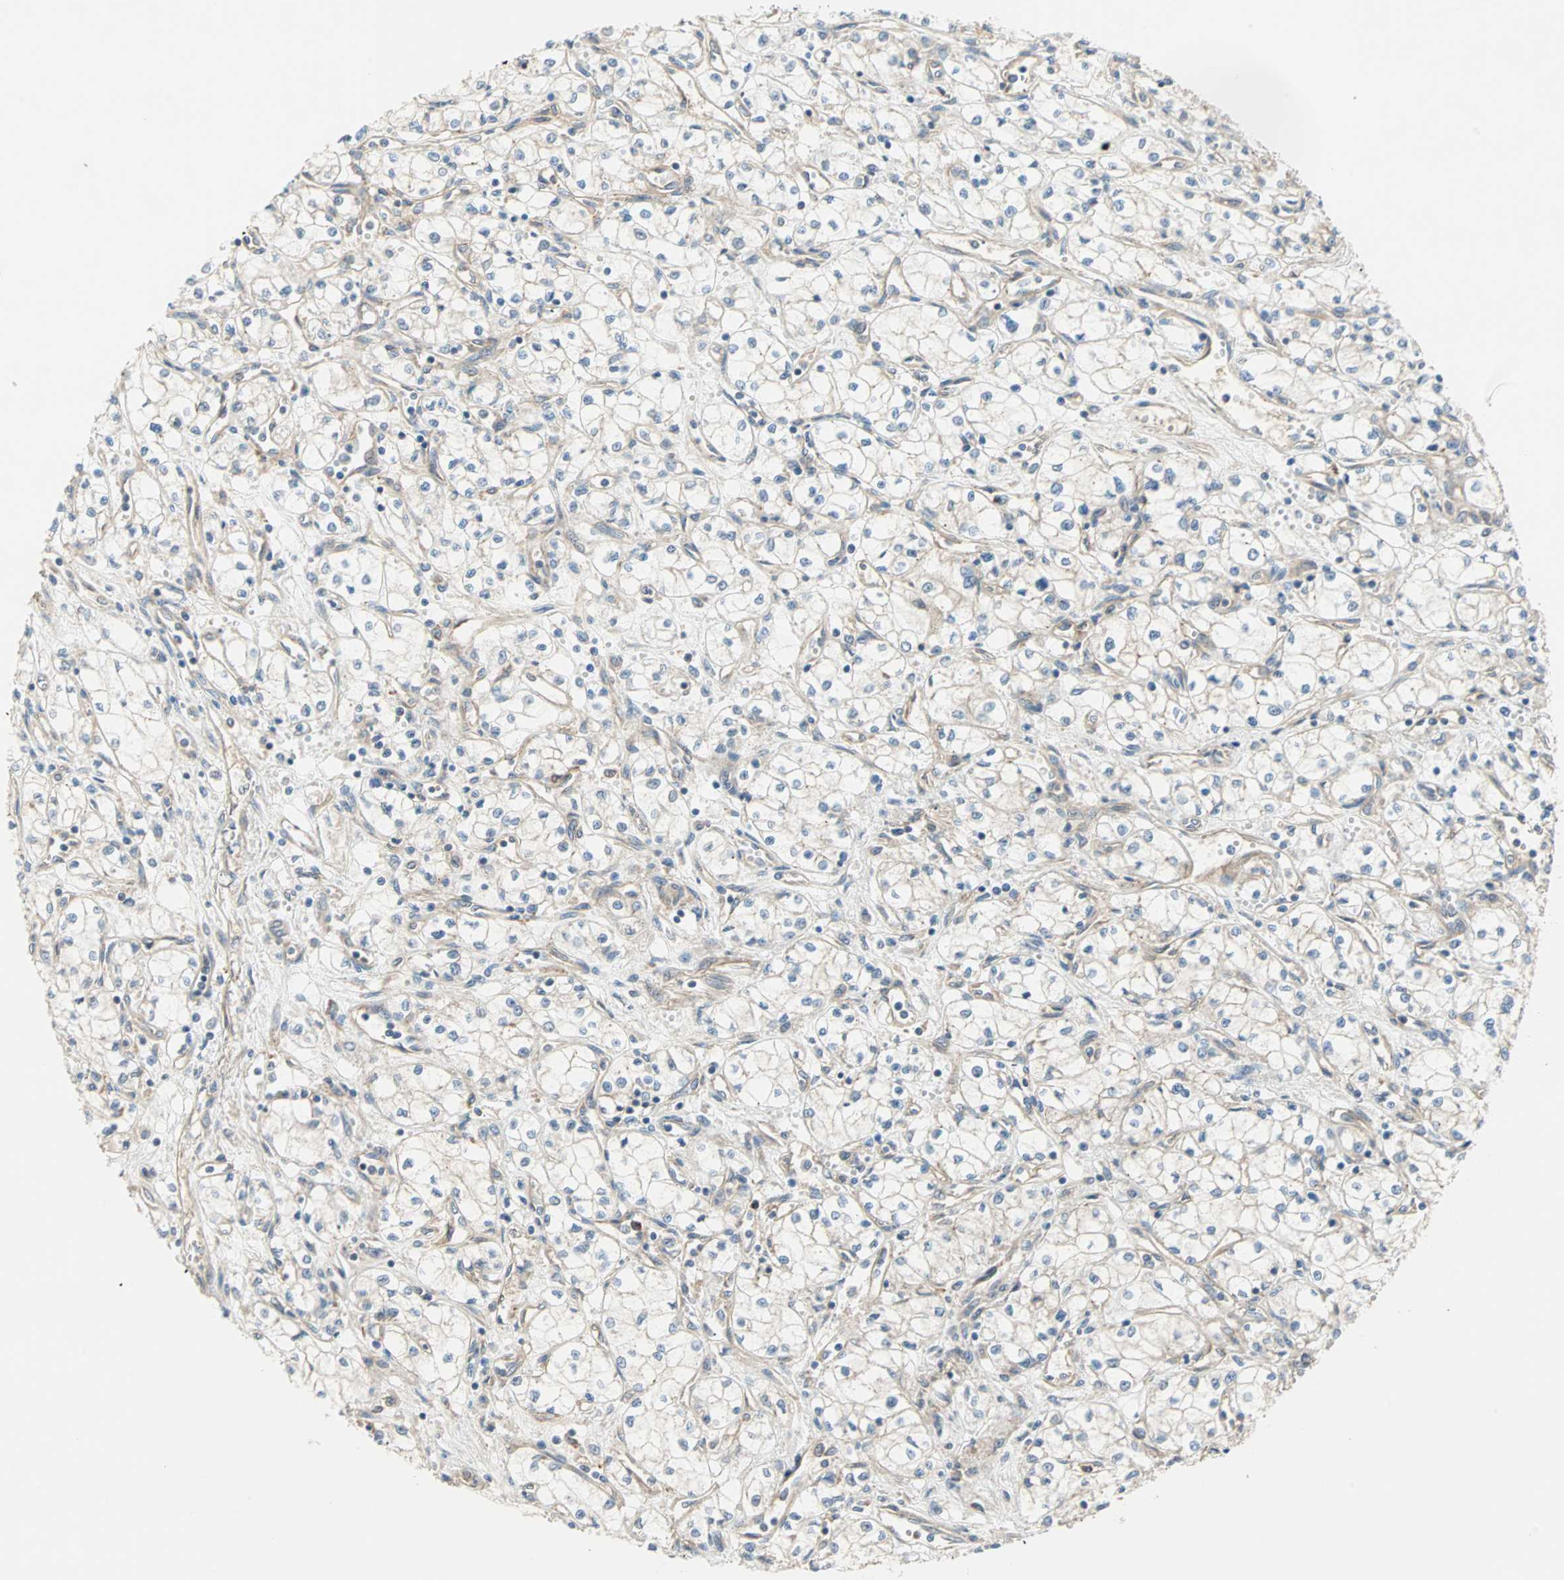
{"staining": {"intensity": "weak", "quantity": "<25%", "location": "cytoplasmic/membranous"}, "tissue": "renal cancer", "cell_type": "Tumor cells", "image_type": "cancer", "snomed": [{"axis": "morphology", "description": "Normal tissue, NOS"}, {"axis": "morphology", "description": "Adenocarcinoma, NOS"}, {"axis": "topography", "description": "Kidney"}], "caption": "An IHC image of renal cancer is shown. There is no staining in tumor cells of renal cancer. The staining was performed using DAB (3,3'-diaminobenzidine) to visualize the protein expression in brown, while the nuclei were stained in blue with hematoxylin (Magnification: 20x).", "gene": "PDE8A", "patient": {"sex": "male", "age": 59}}